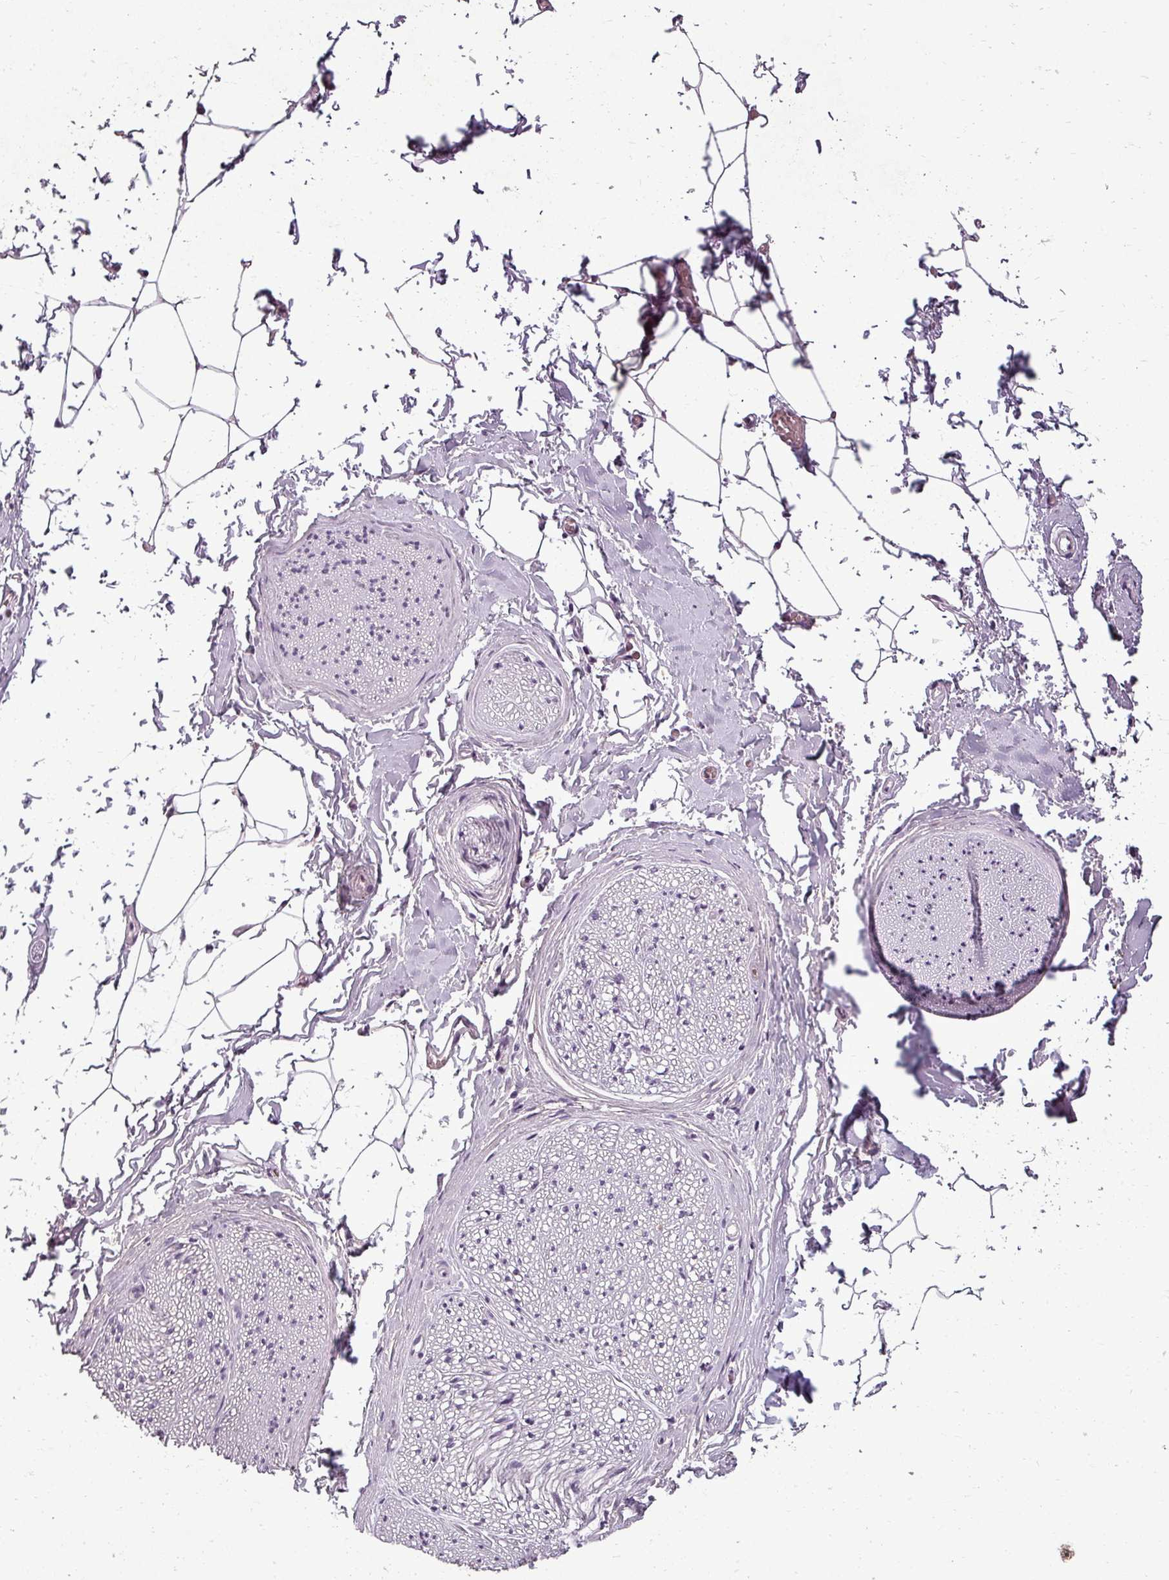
{"staining": {"intensity": "negative", "quantity": "none", "location": "none"}, "tissue": "adipose tissue", "cell_type": "Adipocytes", "image_type": "normal", "snomed": [{"axis": "morphology", "description": "Normal tissue, NOS"}, {"axis": "morphology", "description": "Adenocarcinoma, High grade"}, {"axis": "topography", "description": "Prostate"}, {"axis": "topography", "description": "Peripheral nerve tissue"}], "caption": "Image shows no significant protein expression in adipocytes of benign adipose tissue. Nuclei are stained in blue.", "gene": "BCAS3", "patient": {"sex": "male", "age": 68}}